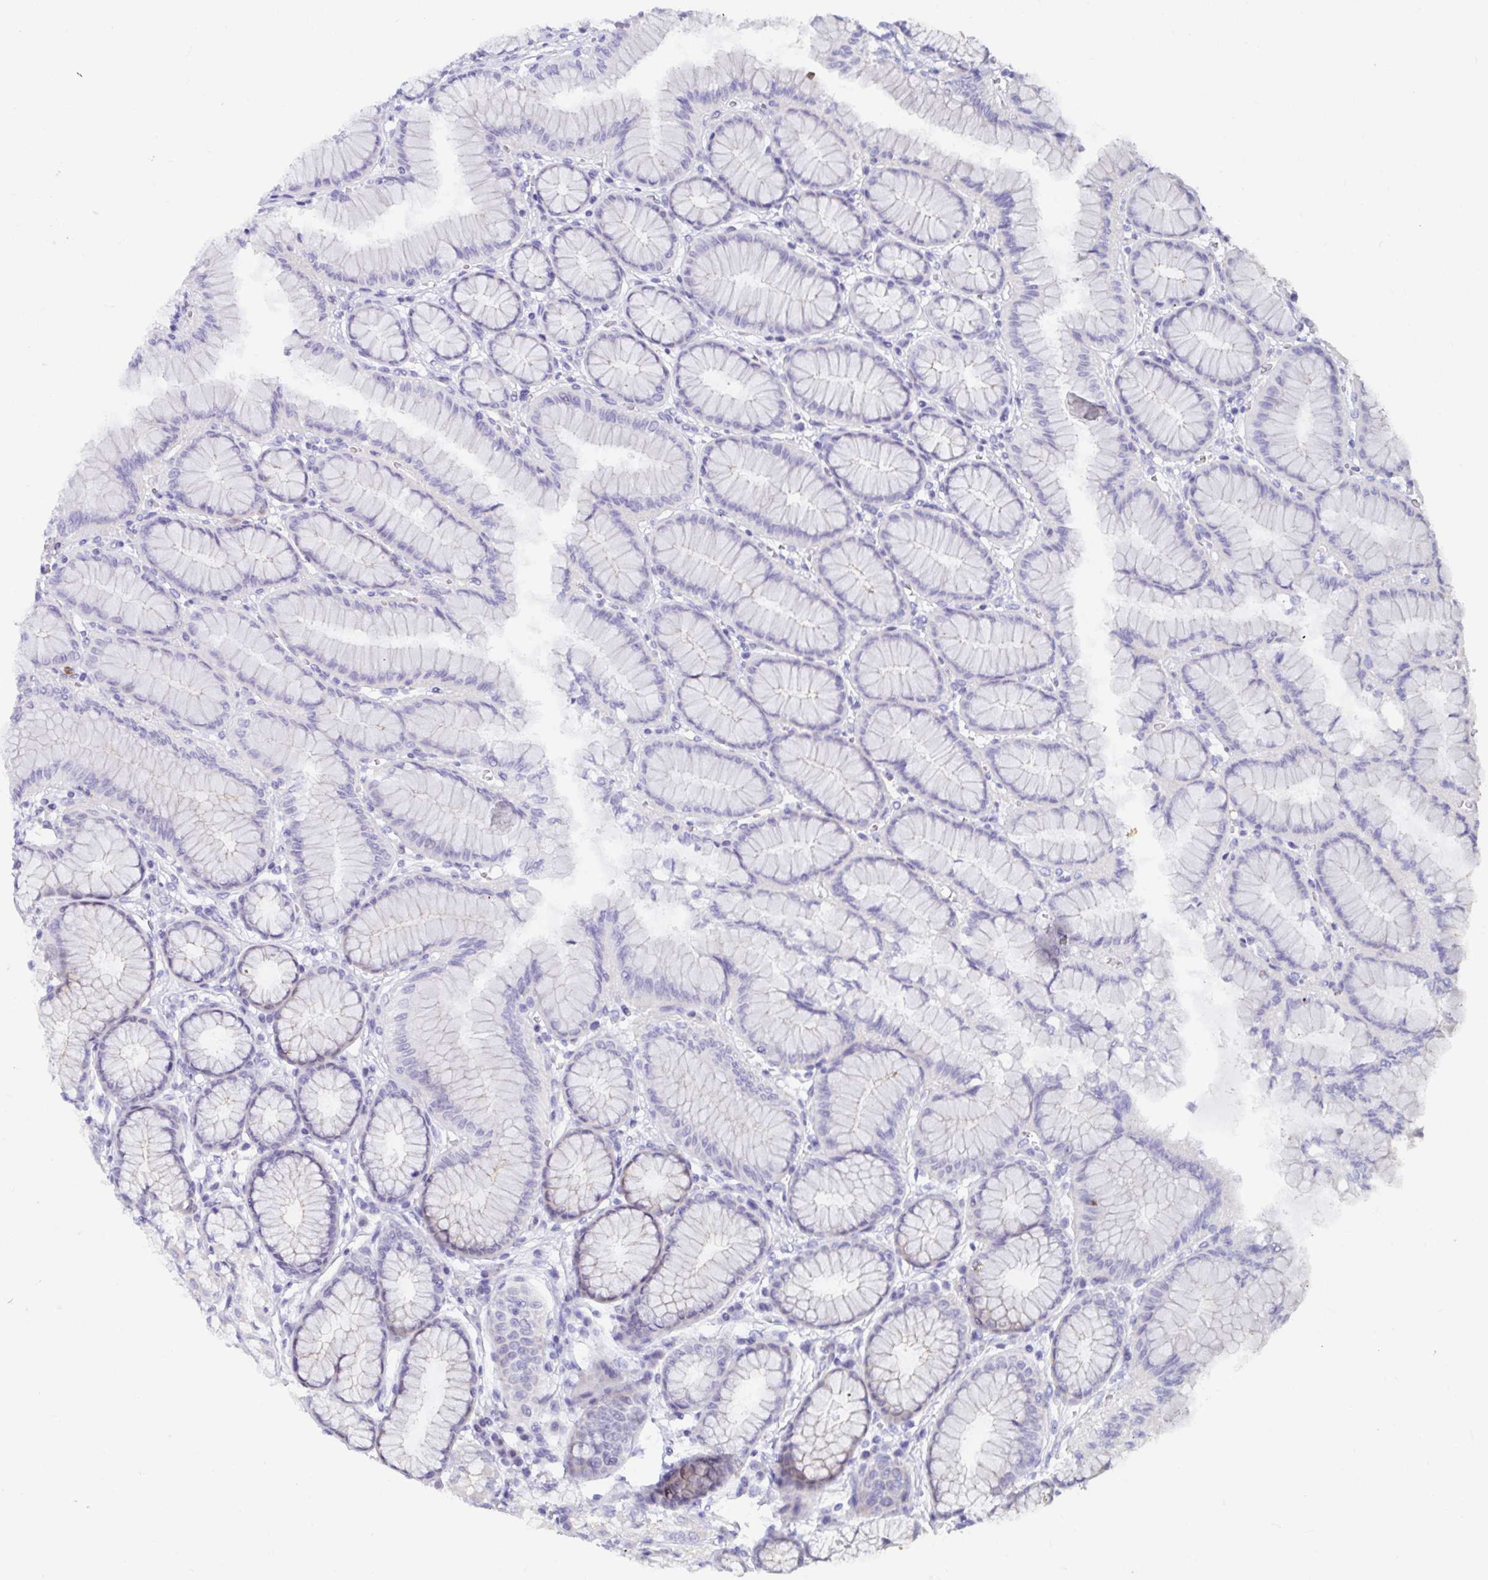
{"staining": {"intensity": "weak", "quantity": "<25%", "location": "cytoplasmic/membranous"}, "tissue": "stomach", "cell_type": "Glandular cells", "image_type": "normal", "snomed": [{"axis": "morphology", "description": "Normal tissue, NOS"}, {"axis": "topography", "description": "Stomach"}, {"axis": "topography", "description": "Stomach, lower"}], "caption": "High power microscopy photomicrograph of an IHC image of unremarkable stomach, revealing no significant positivity in glandular cells. (Brightfield microscopy of DAB (3,3'-diaminobenzidine) immunohistochemistry at high magnification).", "gene": "WDR72", "patient": {"sex": "male", "age": 76}}